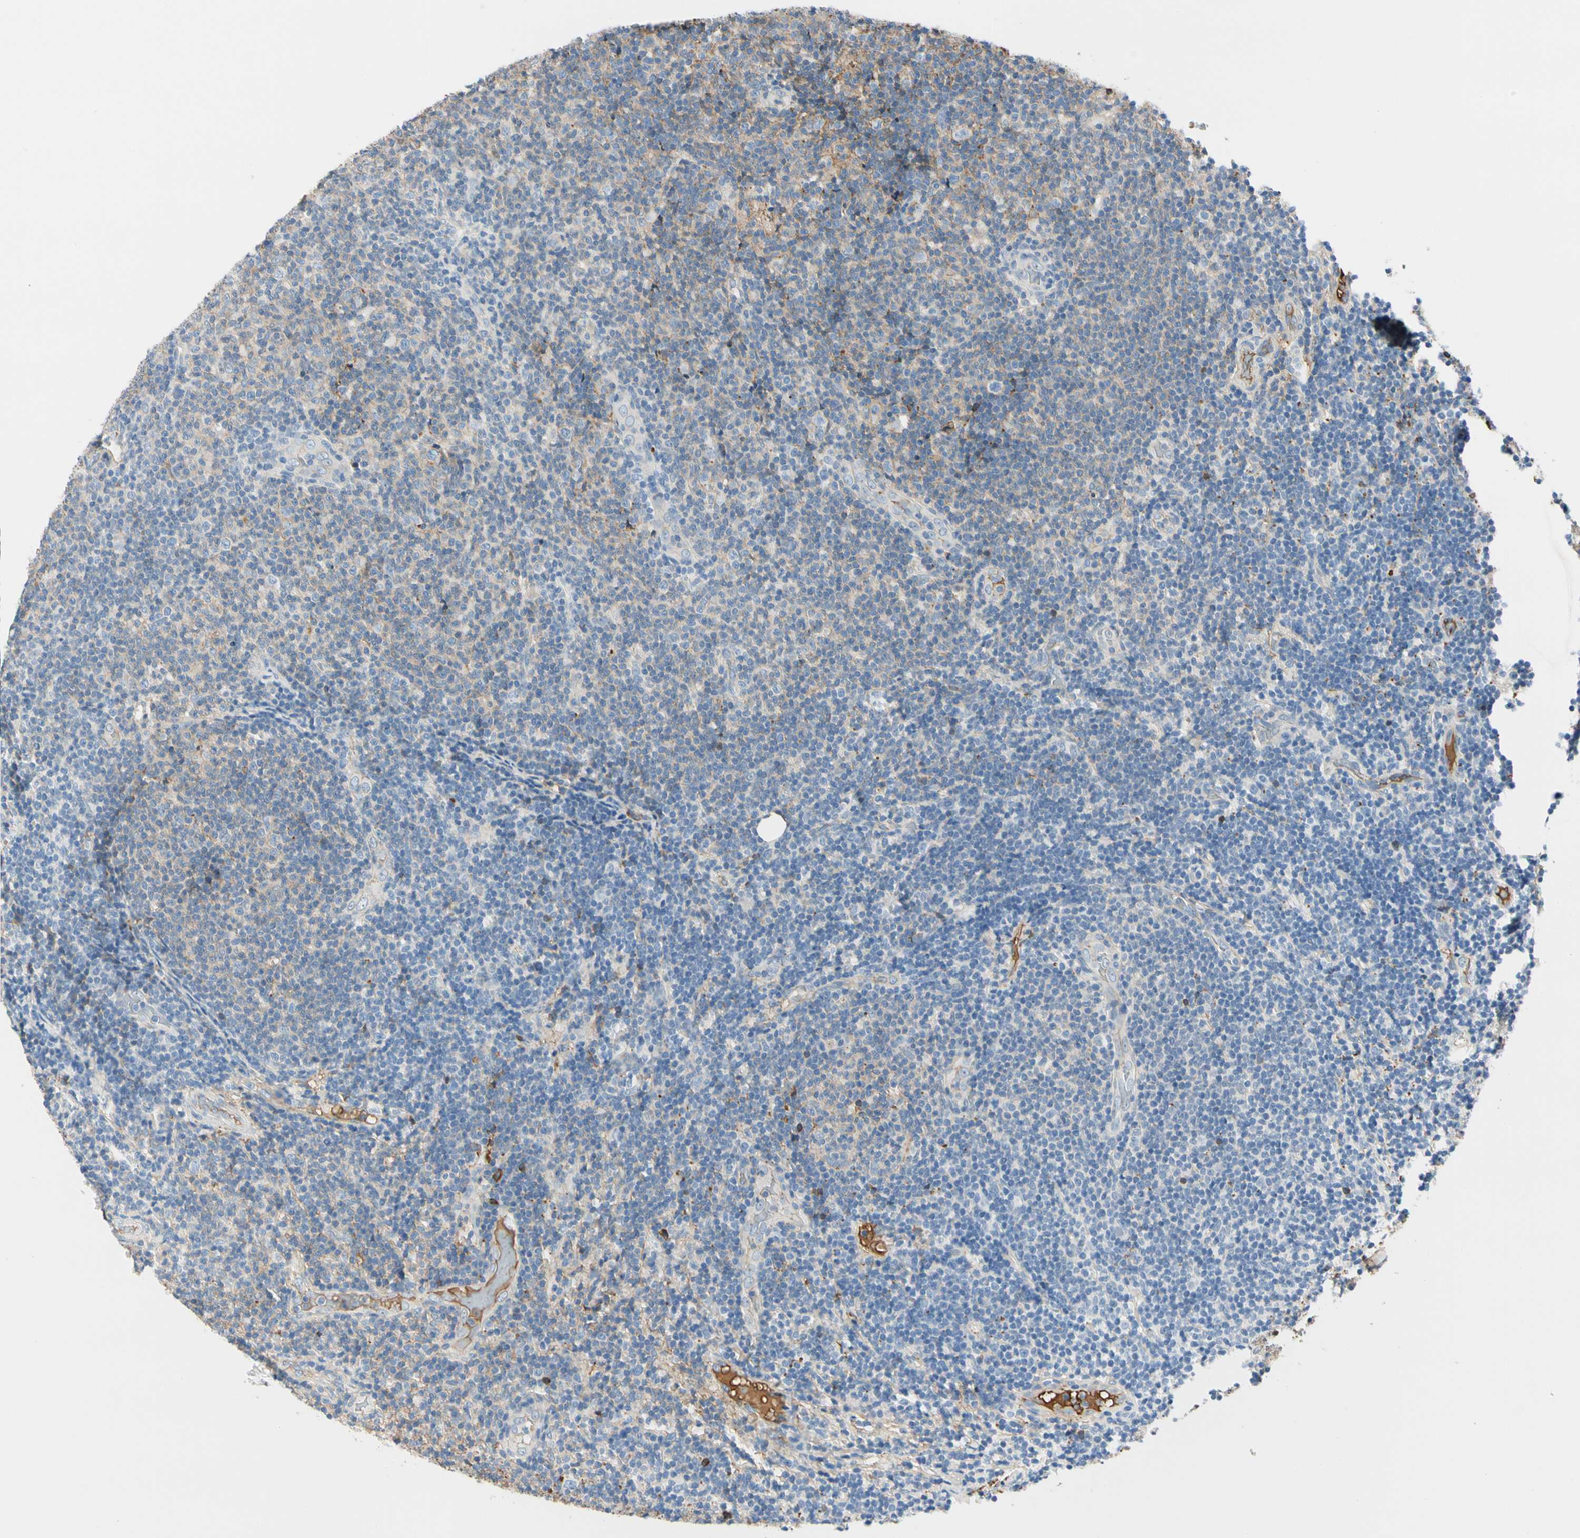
{"staining": {"intensity": "weak", "quantity": "25%-75%", "location": "cytoplasmic/membranous"}, "tissue": "lymphoma", "cell_type": "Tumor cells", "image_type": "cancer", "snomed": [{"axis": "morphology", "description": "Malignant lymphoma, non-Hodgkin's type, Low grade"}, {"axis": "topography", "description": "Lymph node"}], "caption": "About 25%-75% of tumor cells in human lymphoma display weak cytoplasmic/membranous protein staining as visualized by brown immunohistochemical staining.", "gene": "LAMB3", "patient": {"sex": "male", "age": 83}}